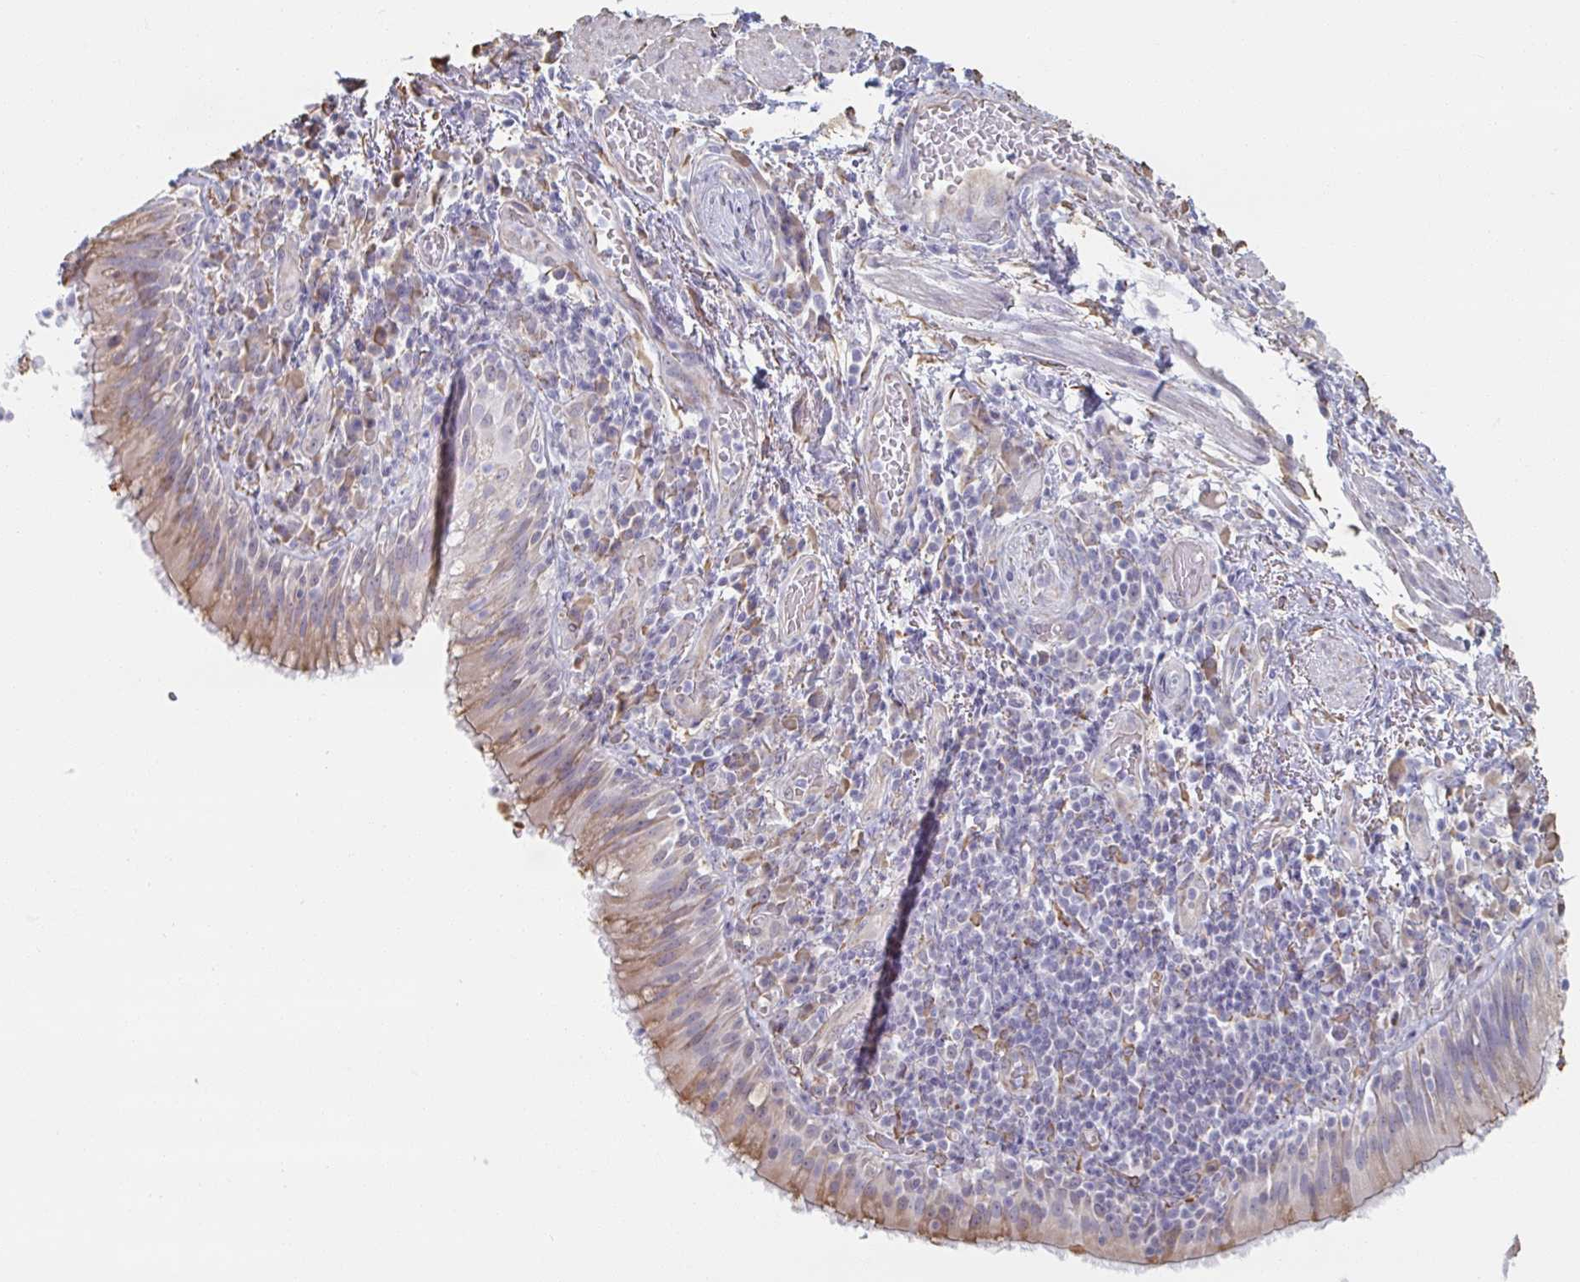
{"staining": {"intensity": "moderate", "quantity": "<25%", "location": "cytoplasmic/membranous"}, "tissue": "bronchus", "cell_type": "Respiratory epithelial cells", "image_type": "normal", "snomed": [{"axis": "morphology", "description": "Normal tissue, NOS"}, {"axis": "topography", "description": "Cartilage tissue"}, {"axis": "topography", "description": "Bronchus"}], "caption": "A high-resolution photomicrograph shows immunohistochemistry (IHC) staining of unremarkable bronchus, which displays moderate cytoplasmic/membranous positivity in about <25% of respiratory epithelial cells.", "gene": "RAB5IF", "patient": {"sex": "male", "age": 56}}